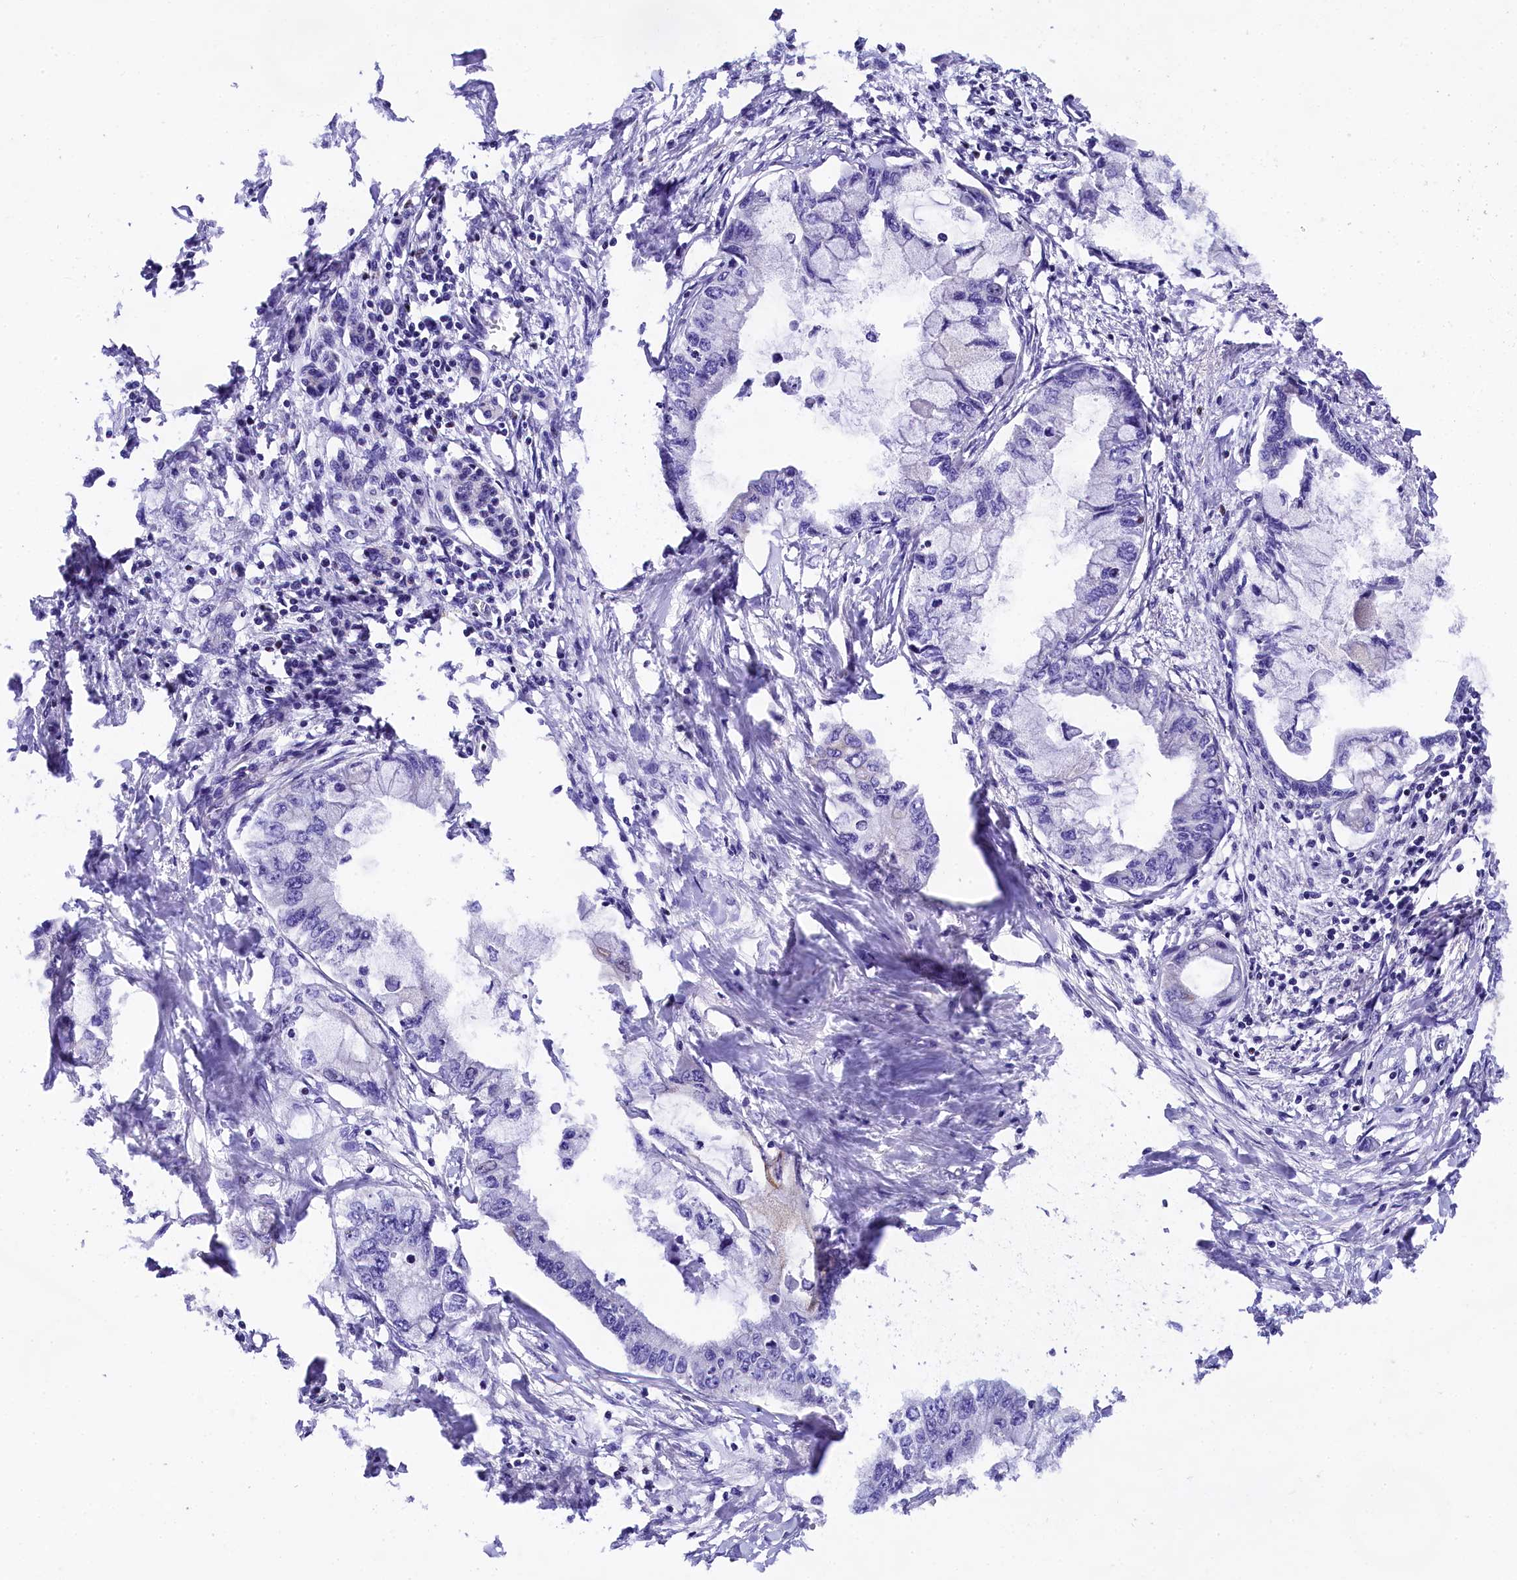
{"staining": {"intensity": "negative", "quantity": "none", "location": "none"}, "tissue": "pancreatic cancer", "cell_type": "Tumor cells", "image_type": "cancer", "snomed": [{"axis": "morphology", "description": "Adenocarcinoma, NOS"}, {"axis": "topography", "description": "Pancreas"}], "caption": "This is a histopathology image of IHC staining of pancreatic cancer (adenocarcinoma), which shows no expression in tumor cells.", "gene": "SP4", "patient": {"sex": "male", "age": 48}}